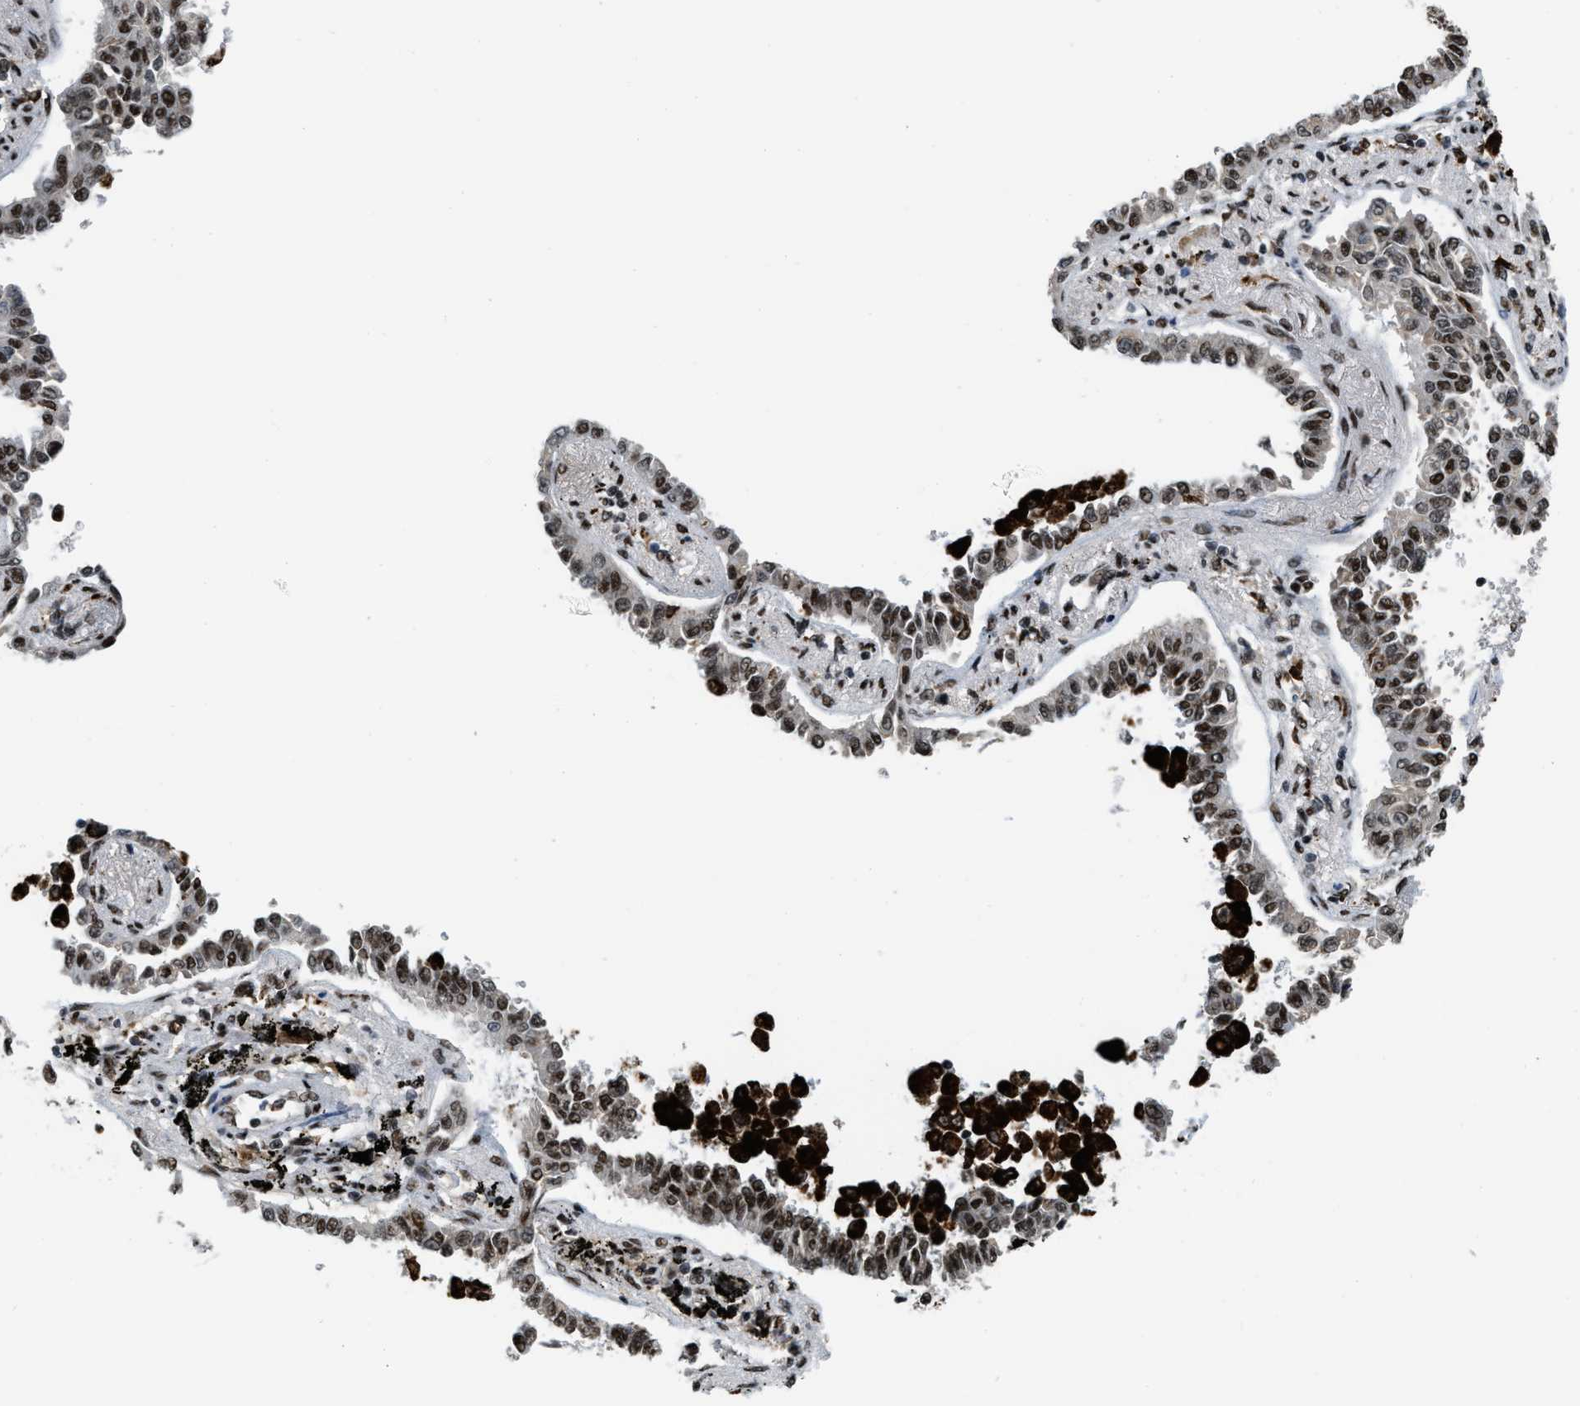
{"staining": {"intensity": "moderate", "quantity": ">75%", "location": "cytoplasmic/membranous,nuclear"}, "tissue": "lung cancer", "cell_type": "Tumor cells", "image_type": "cancer", "snomed": [{"axis": "morphology", "description": "Normal tissue, NOS"}, {"axis": "morphology", "description": "Adenocarcinoma, NOS"}, {"axis": "topography", "description": "Lung"}], "caption": "Immunohistochemical staining of lung cancer (adenocarcinoma) displays moderate cytoplasmic/membranous and nuclear protein expression in about >75% of tumor cells. Nuclei are stained in blue.", "gene": "NUMA1", "patient": {"sex": "male", "age": 59}}